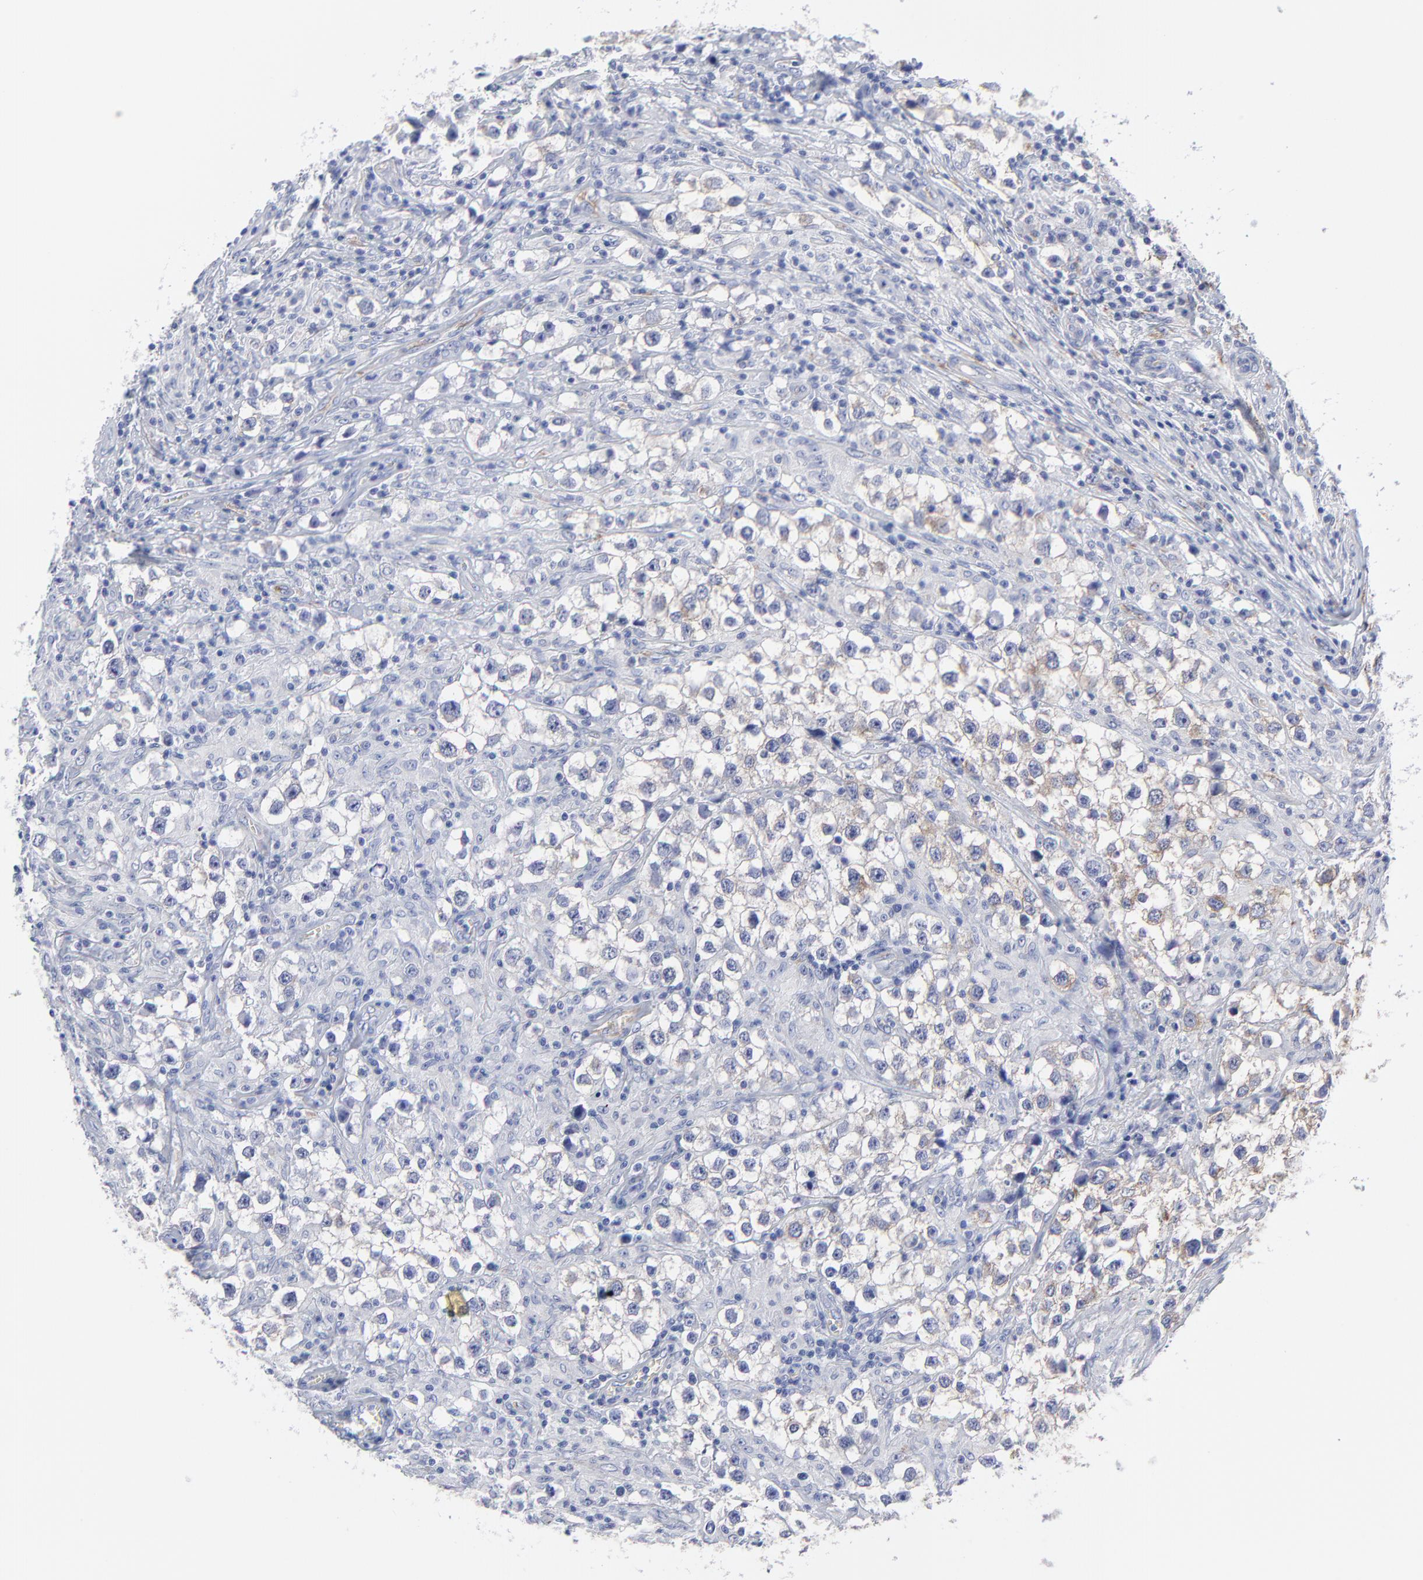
{"staining": {"intensity": "weak", "quantity": "<25%", "location": "cytoplasmic/membranous"}, "tissue": "testis cancer", "cell_type": "Tumor cells", "image_type": "cancer", "snomed": [{"axis": "morphology", "description": "Seminoma, NOS"}, {"axis": "topography", "description": "Testis"}], "caption": "High power microscopy photomicrograph of an immunohistochemistry (IHC) photomicrograph of testis cancer, revealing no significant expression in tumor cells.", "gene": "CNTN3", "patient": {"sex": "male", "age": 32}}